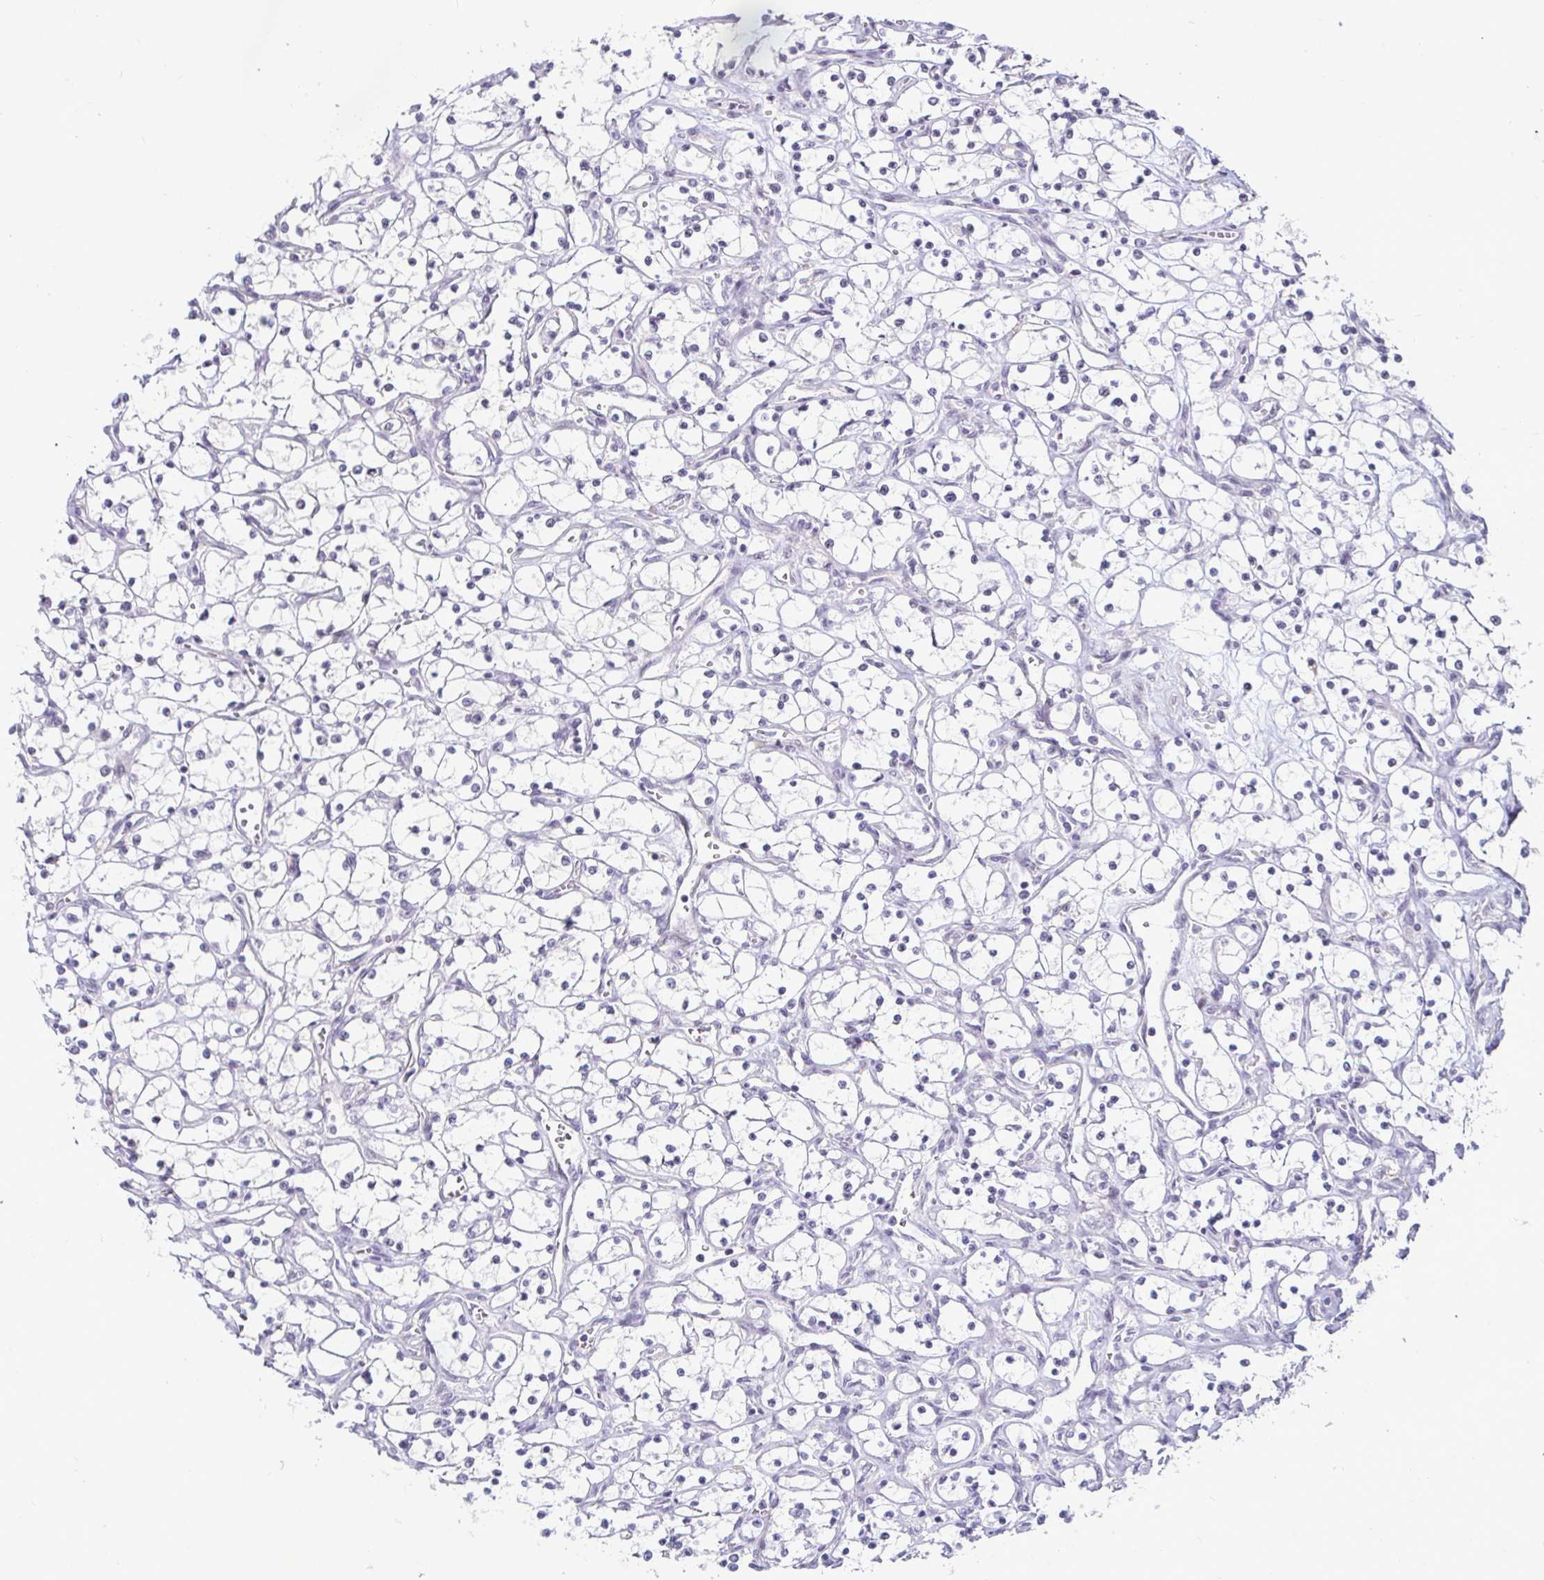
{"staining": {"intensity": "negative", "quantity": "none", "location": "none"}, "tissue": "renal cancer", "cell_type": "Tumor cells", "image_type": "cancer", "snomed": [{"axis": "morphology", "description": "Adenocarcinoma, NOS"}, {"axis": "topography", "description": "Kidney"}], "caption": "High power microscopy micrograph of an immunohistochemistry image of renal cancer (adenocarcinoma), revealing no significant positivity in tumor cells.", "gene": "CR2", "patient": {"sex": "female", "age": 69}}